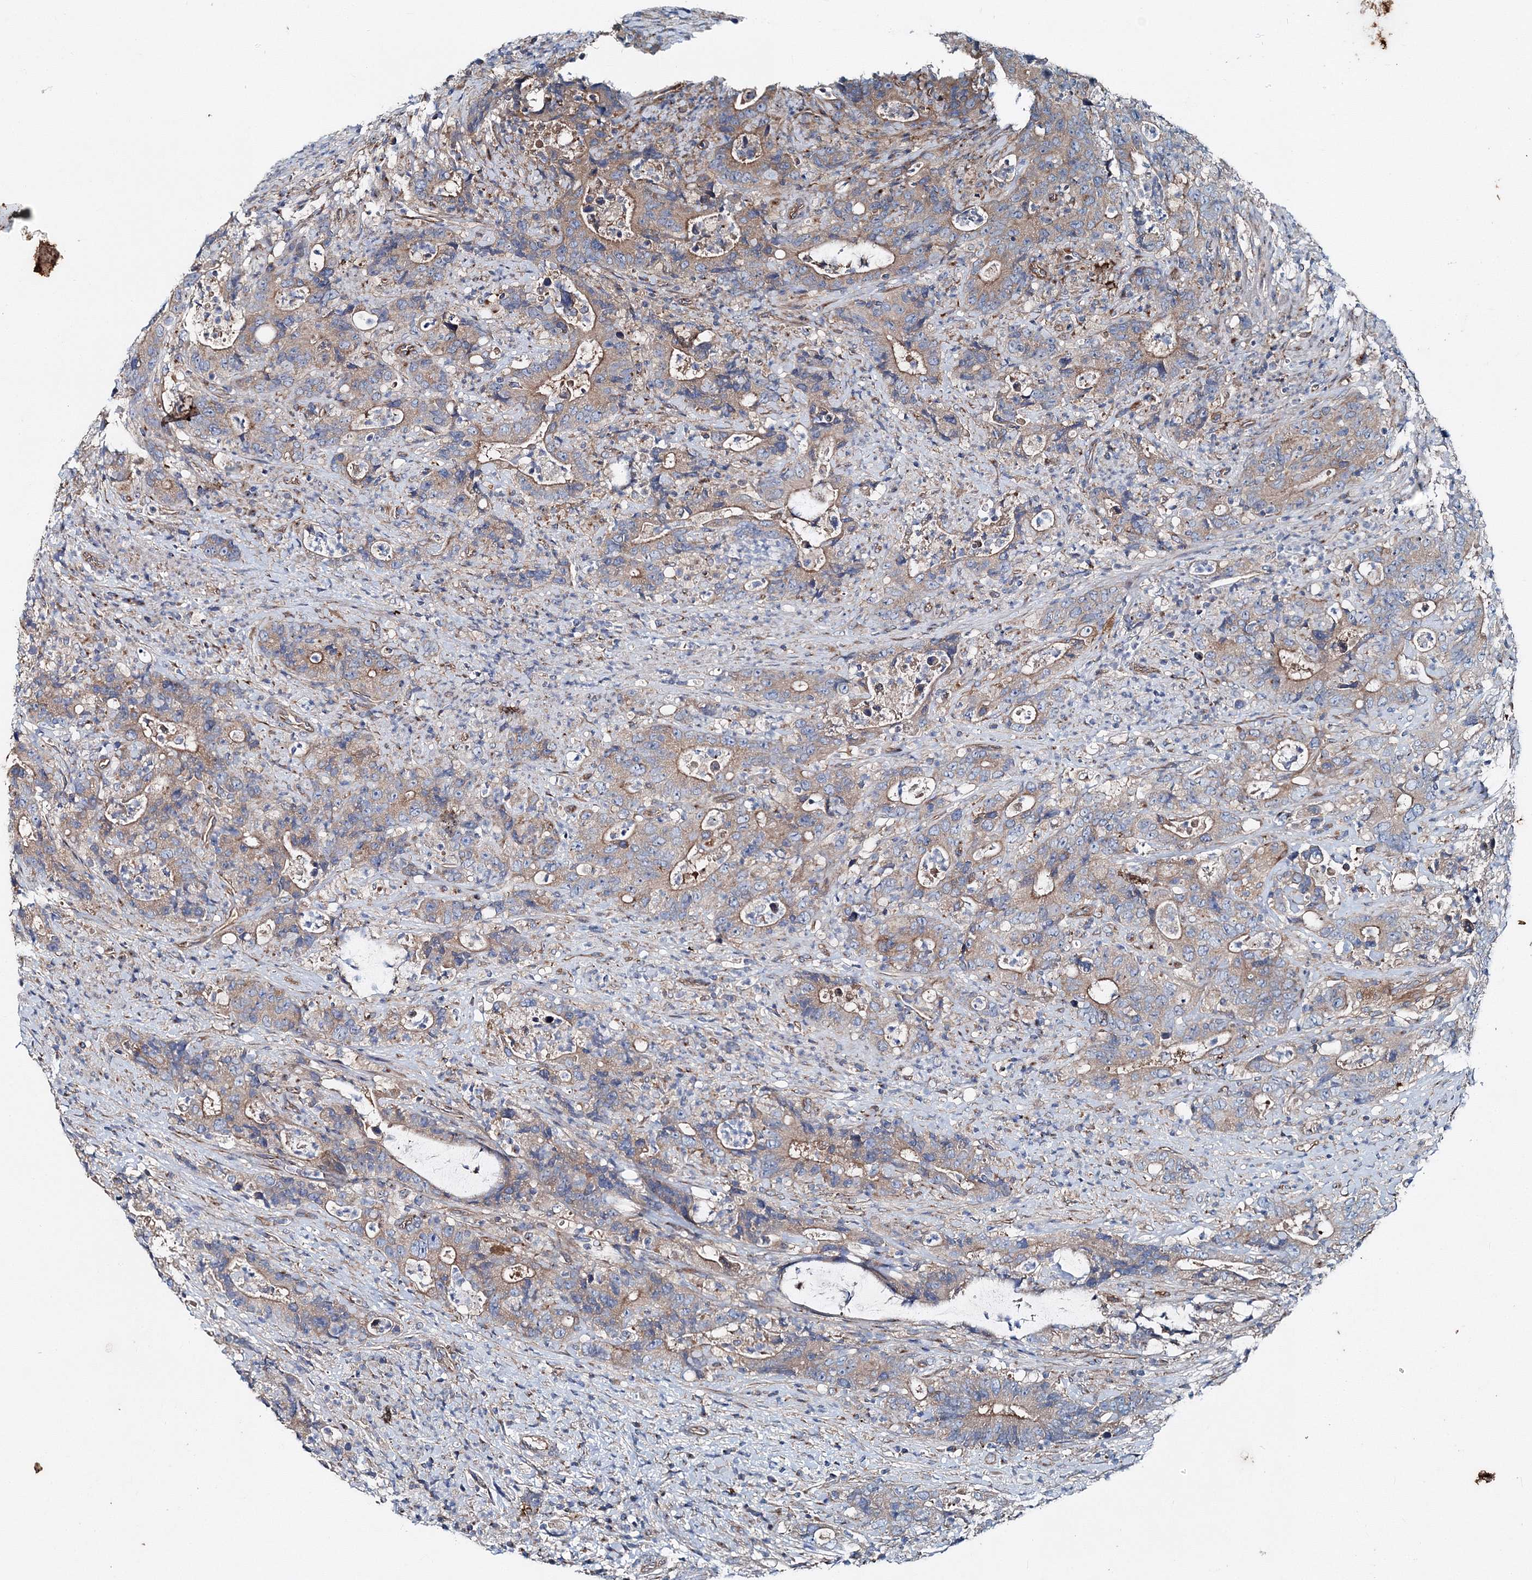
{"staining": {"intensity": "weak", "quantity": "25%-75%", "location": "cytoplasmic/membranous"}, "tissue": "colorectal cancer", "cell_type": "Tumor cells", "image_type": "cancer", "snomed": [{"axis": "morphology", "description": "Adenocarcinoma, NOS"}, {"axis": "topography", "description": "Colon"}], "caption": "Colorectal cancer stained for a protein reveals weak cytoplasmic/membranous positivity in tumor cells. Immunohistochemistry stains the protein in brown and the nuclei are stained blue.", "gene": "MPHOSPH9", "patient": {"sex": "female", "age": 75}}